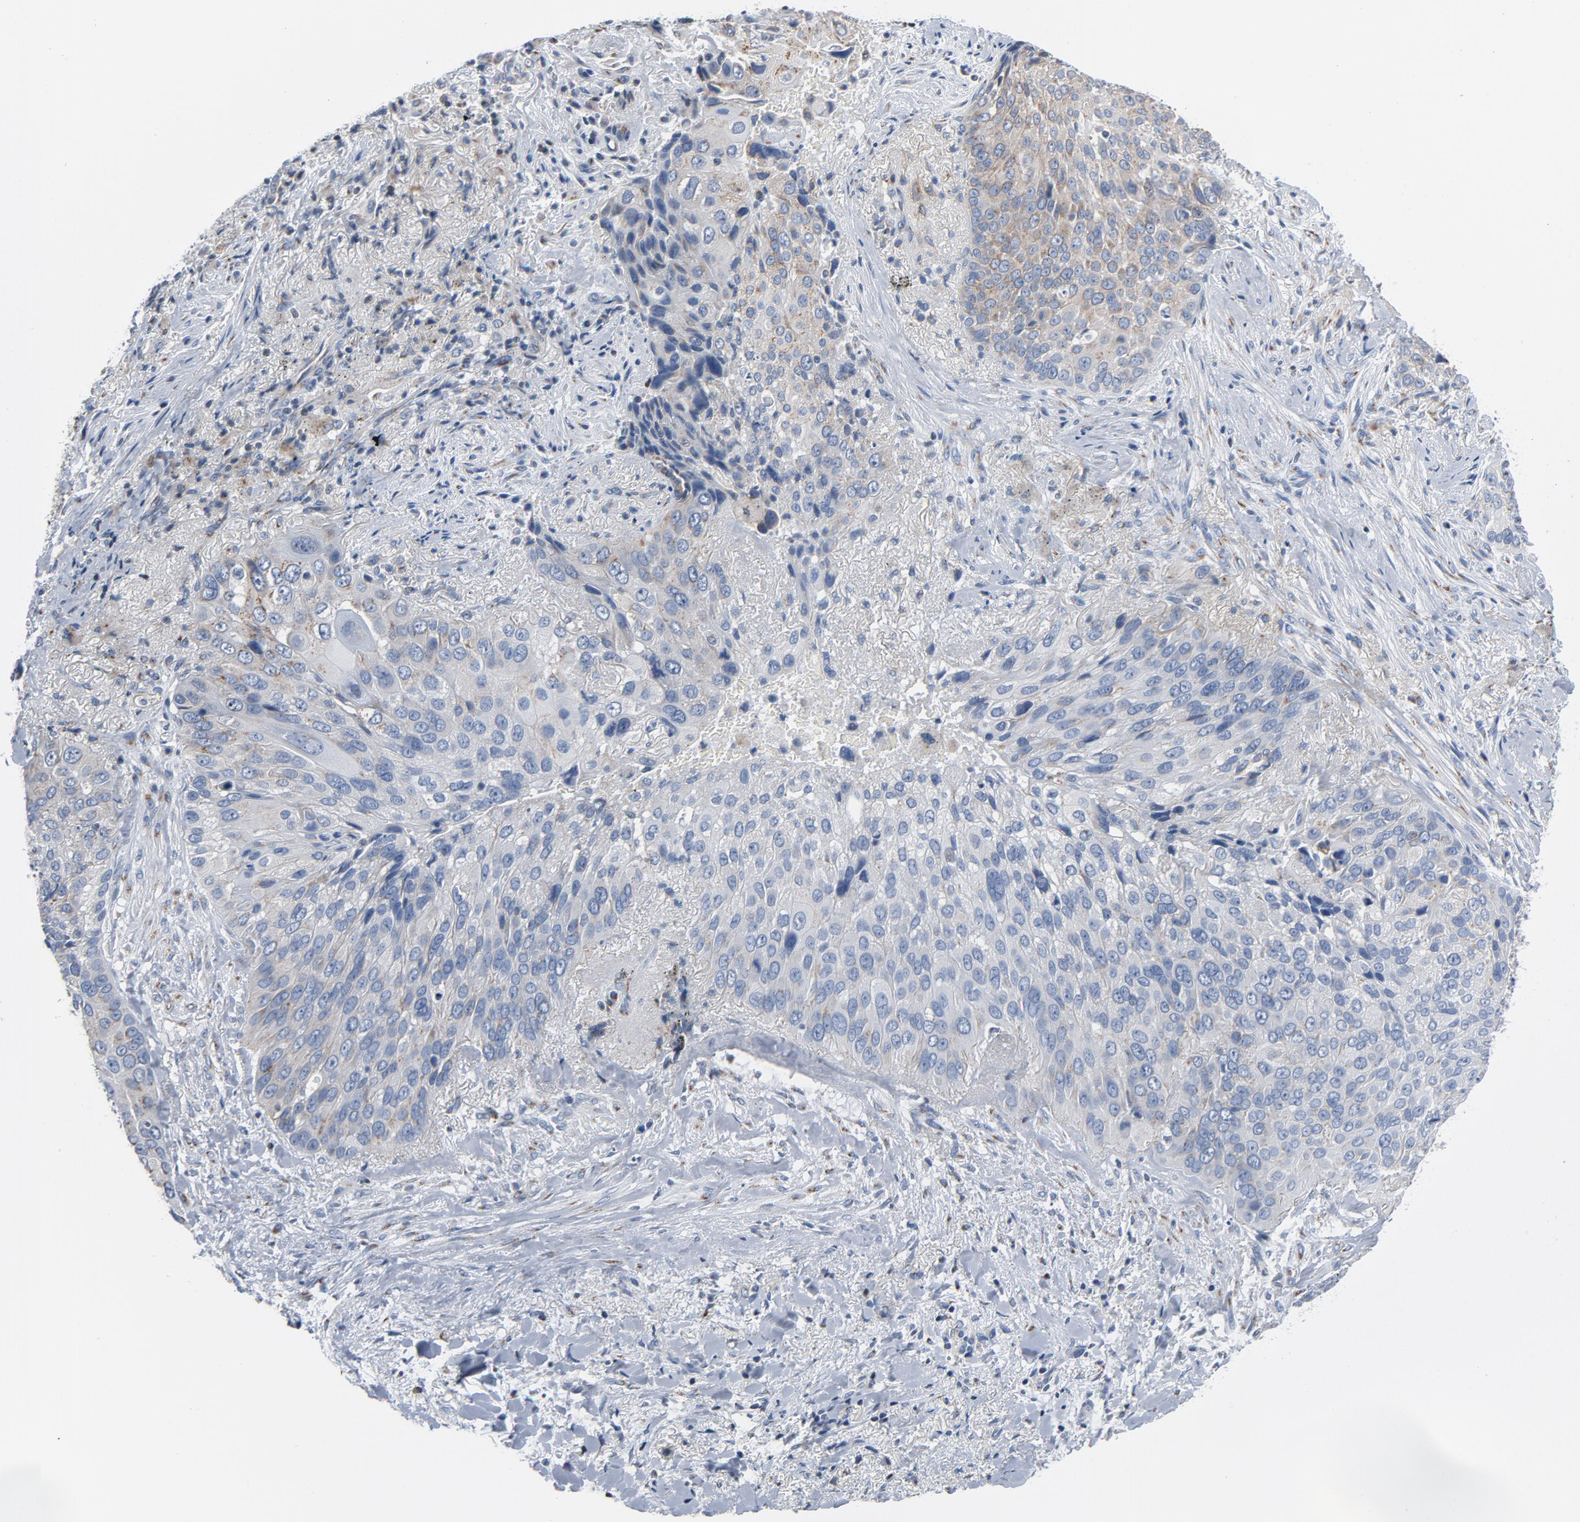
{"staining": {"intensity": "moderate", "quantity": "25%-75%", "location": "cytoplasmic/membranous"}, "tissue": "lung cancer", "cell_type": "Tumor cells", "image_type": "cancer", "snomed": [{"axis": "morphology", "description": "Squamous cell carcinoma, NOS"}, {"axis": "topography", "description": "Lung"}], "caption": "Protein staining by immunohistochemistry reveals moderate cytoplasmic/membranous staining in about 25%-75% of tumor cells in lung squamous cell carcinoma.", "gene": "YIPF6", "patient": {"sex": "male", "age": 54}}